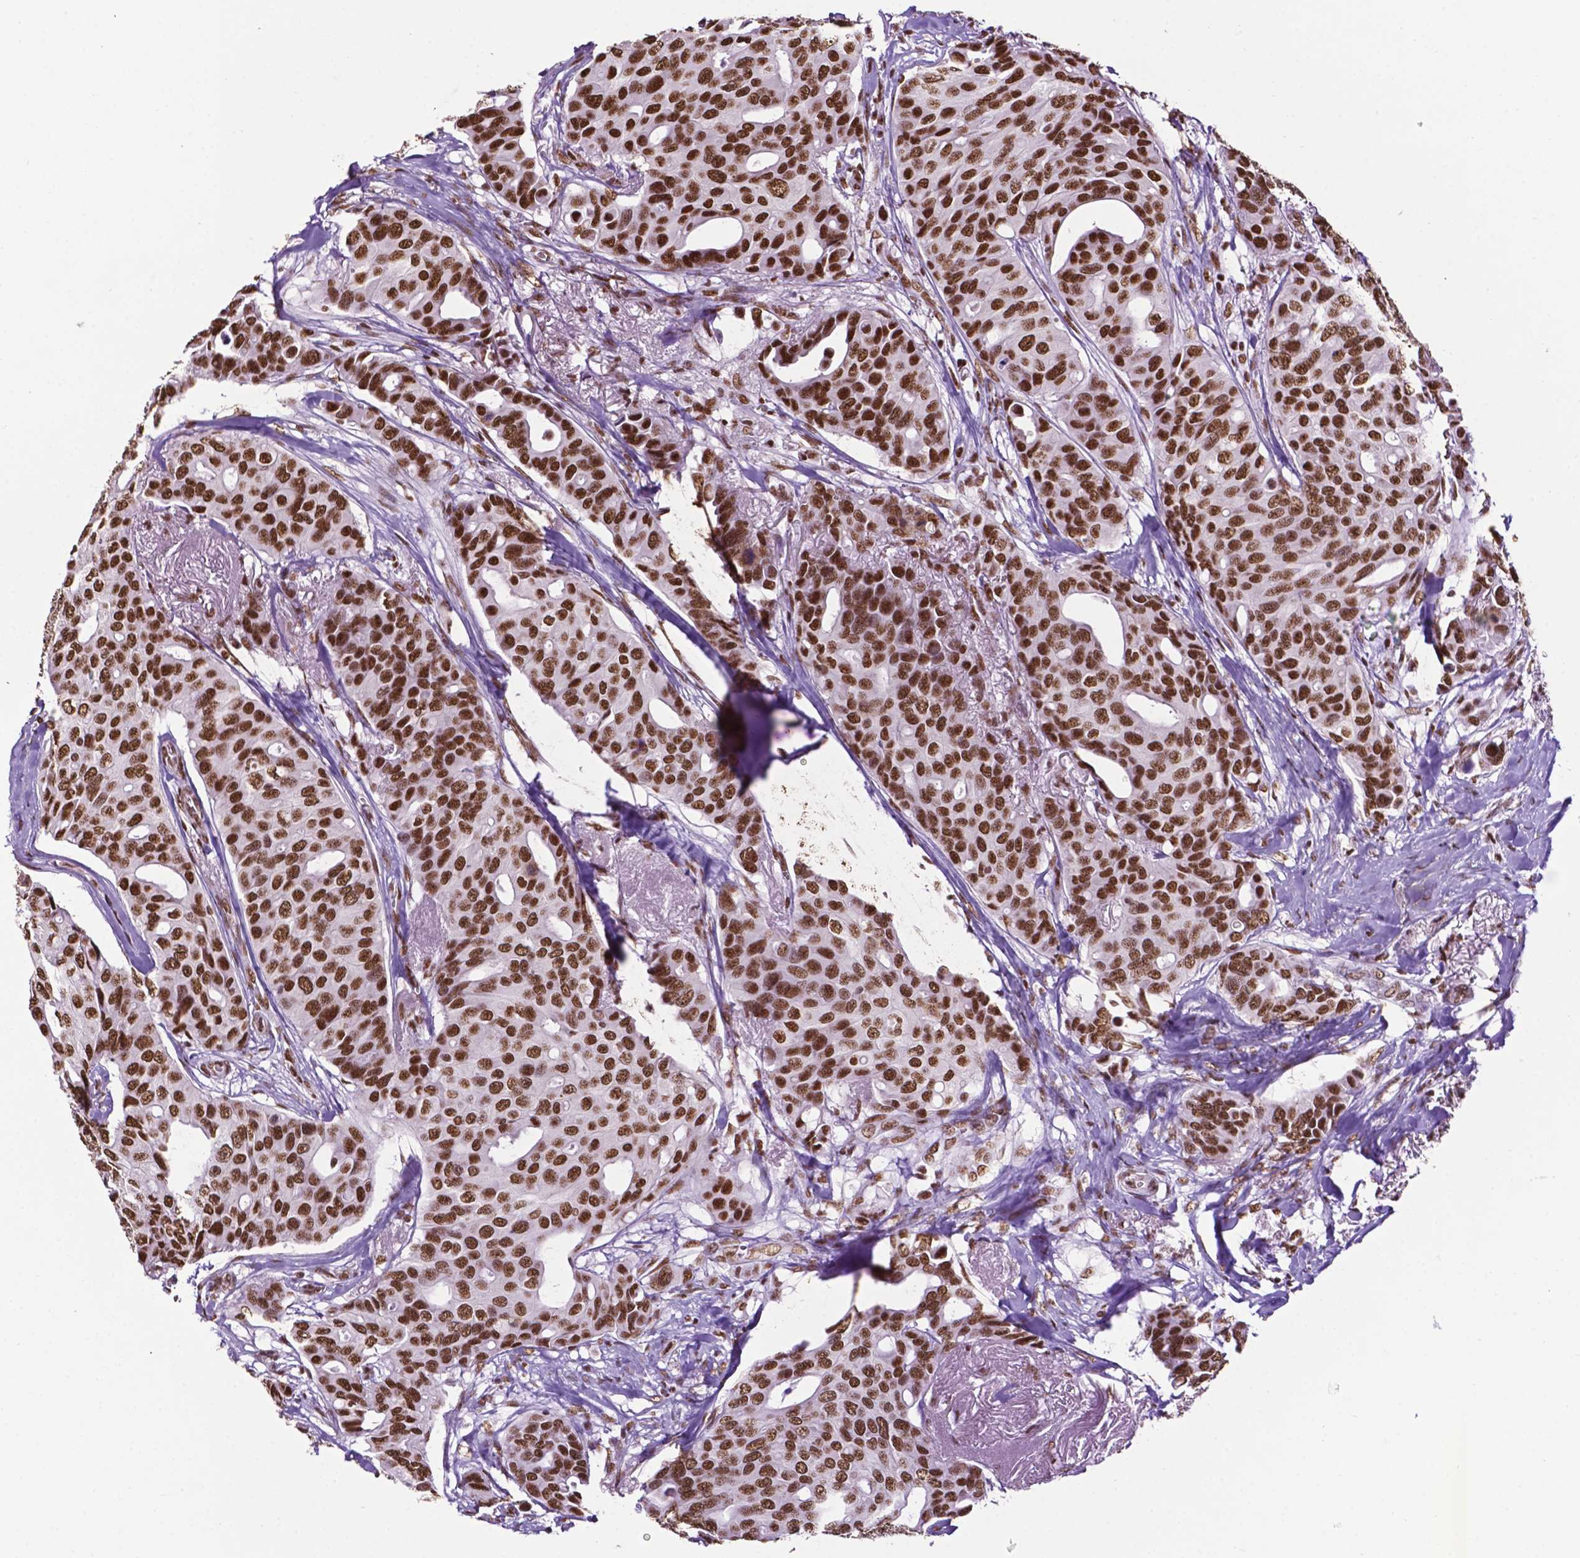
{"staining": {"intensity": "strong", "quantity": ">75%", "location": "nuclear"}, "tissue": "breast cancer", "cell_type": "Tumor cells", "image_type": "cancer", "snomed": [{"axis": "morphology", "description": "Duct carcinoma"}, {"axis": "topography", "description": "Breast"}], "caption": "Strong nuclear protein staining is seen in about >75% of tumor cells in breast intraductal carcinoma.", "gene": "CCAR2", "patient": {"sex": "female", "age": 54}}